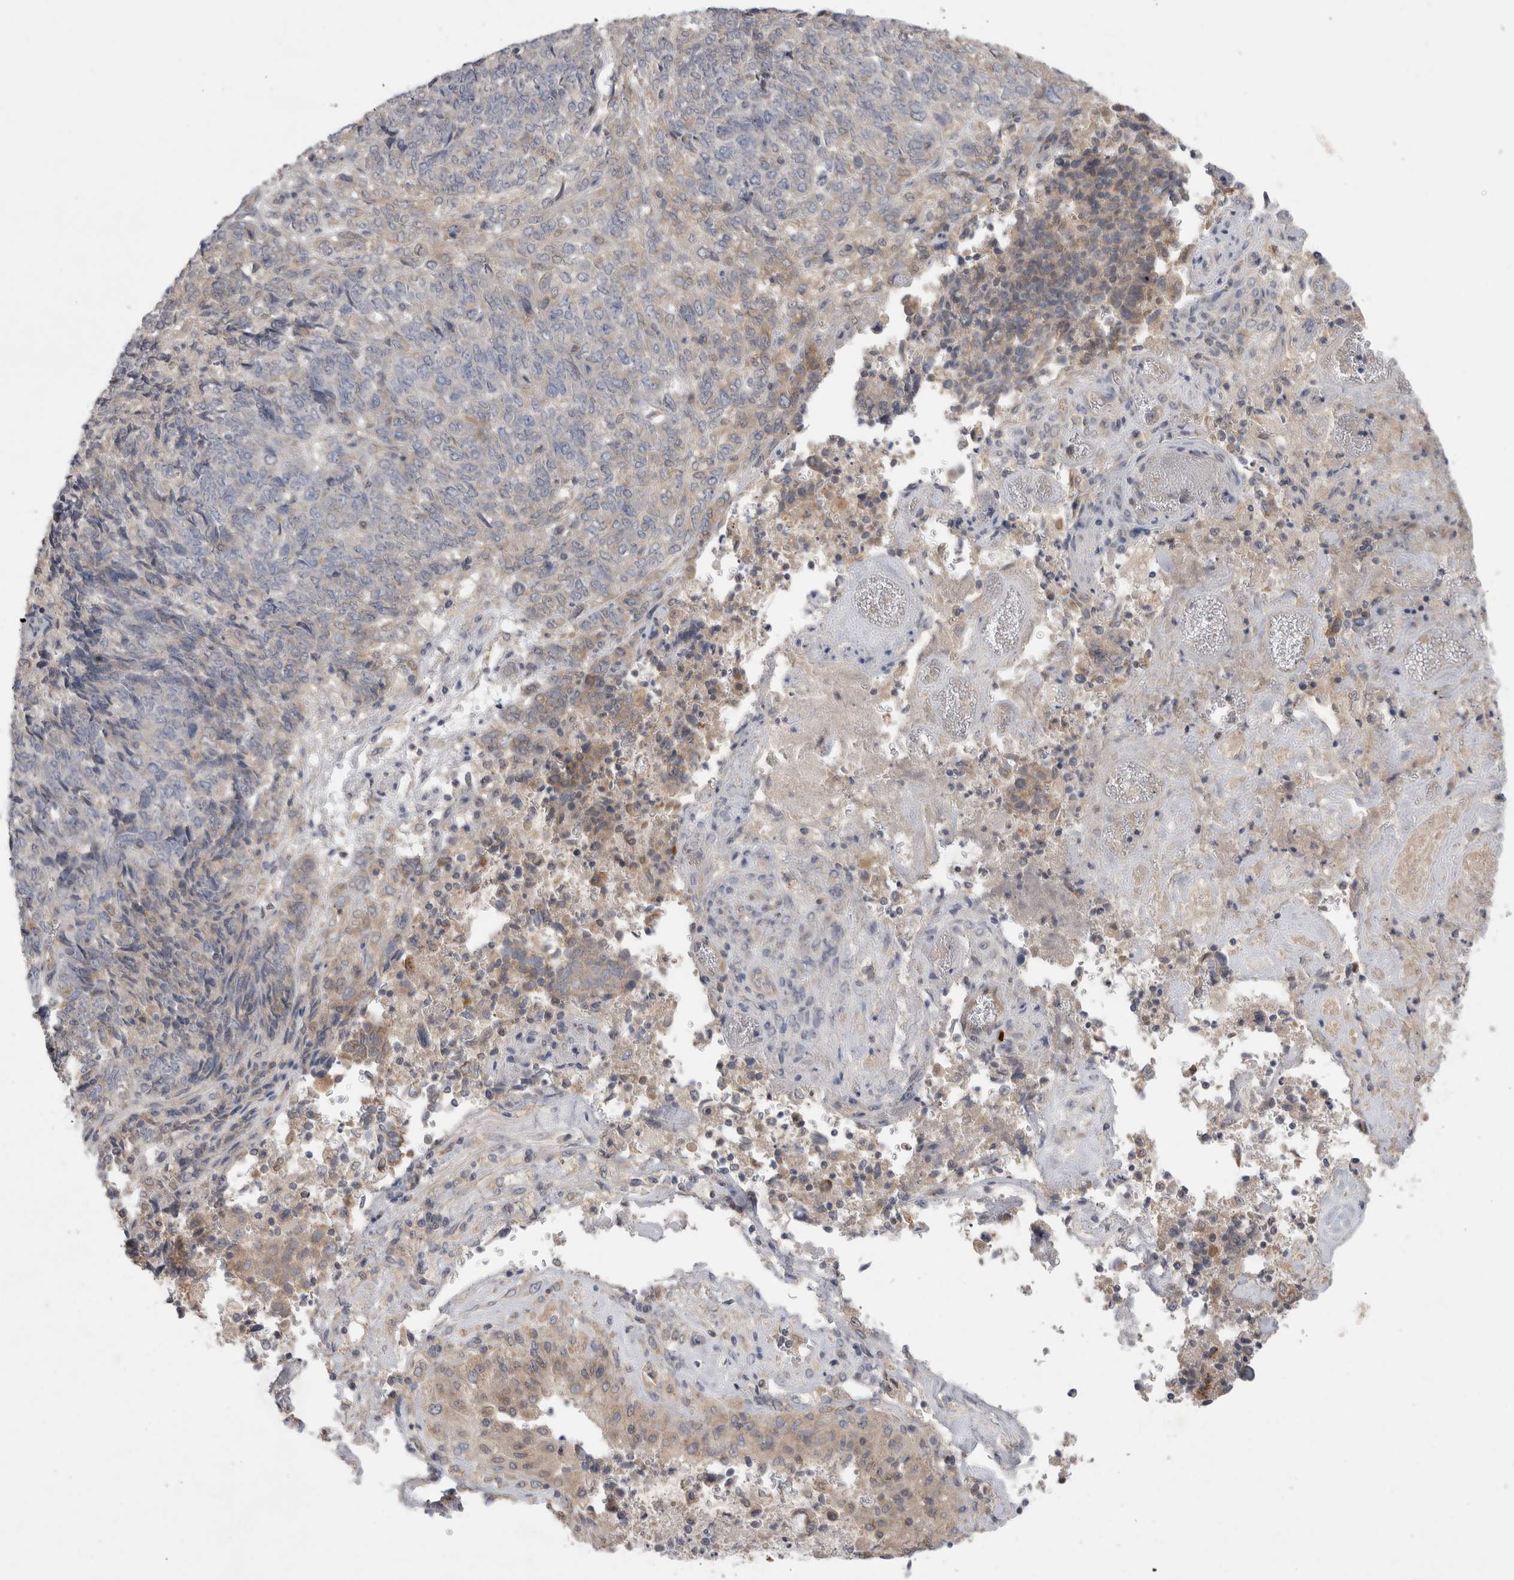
{"staining": {"intensity": "weak", "quantity": "25%-75%", "location": "cytoplasmic/membranous"}, "tissue": "endometrial cancer", "cell_type": "Tumor cells", "image_type": "cancer", "snomed": [{"axis": "morphology", "description": "Adenocarcinoma, NOS"}, {"axis": "topography", "description": "Endometrium"}], "caption": "Endometrial adenocarcinoma stained with immunohistochemistry (IHC) displays weak cytoplasmic/membranous positivity in about 25%-75% of tumor cells.", "gene": "SRD5A3", "patient": {"sex": "female", "age": 80}}